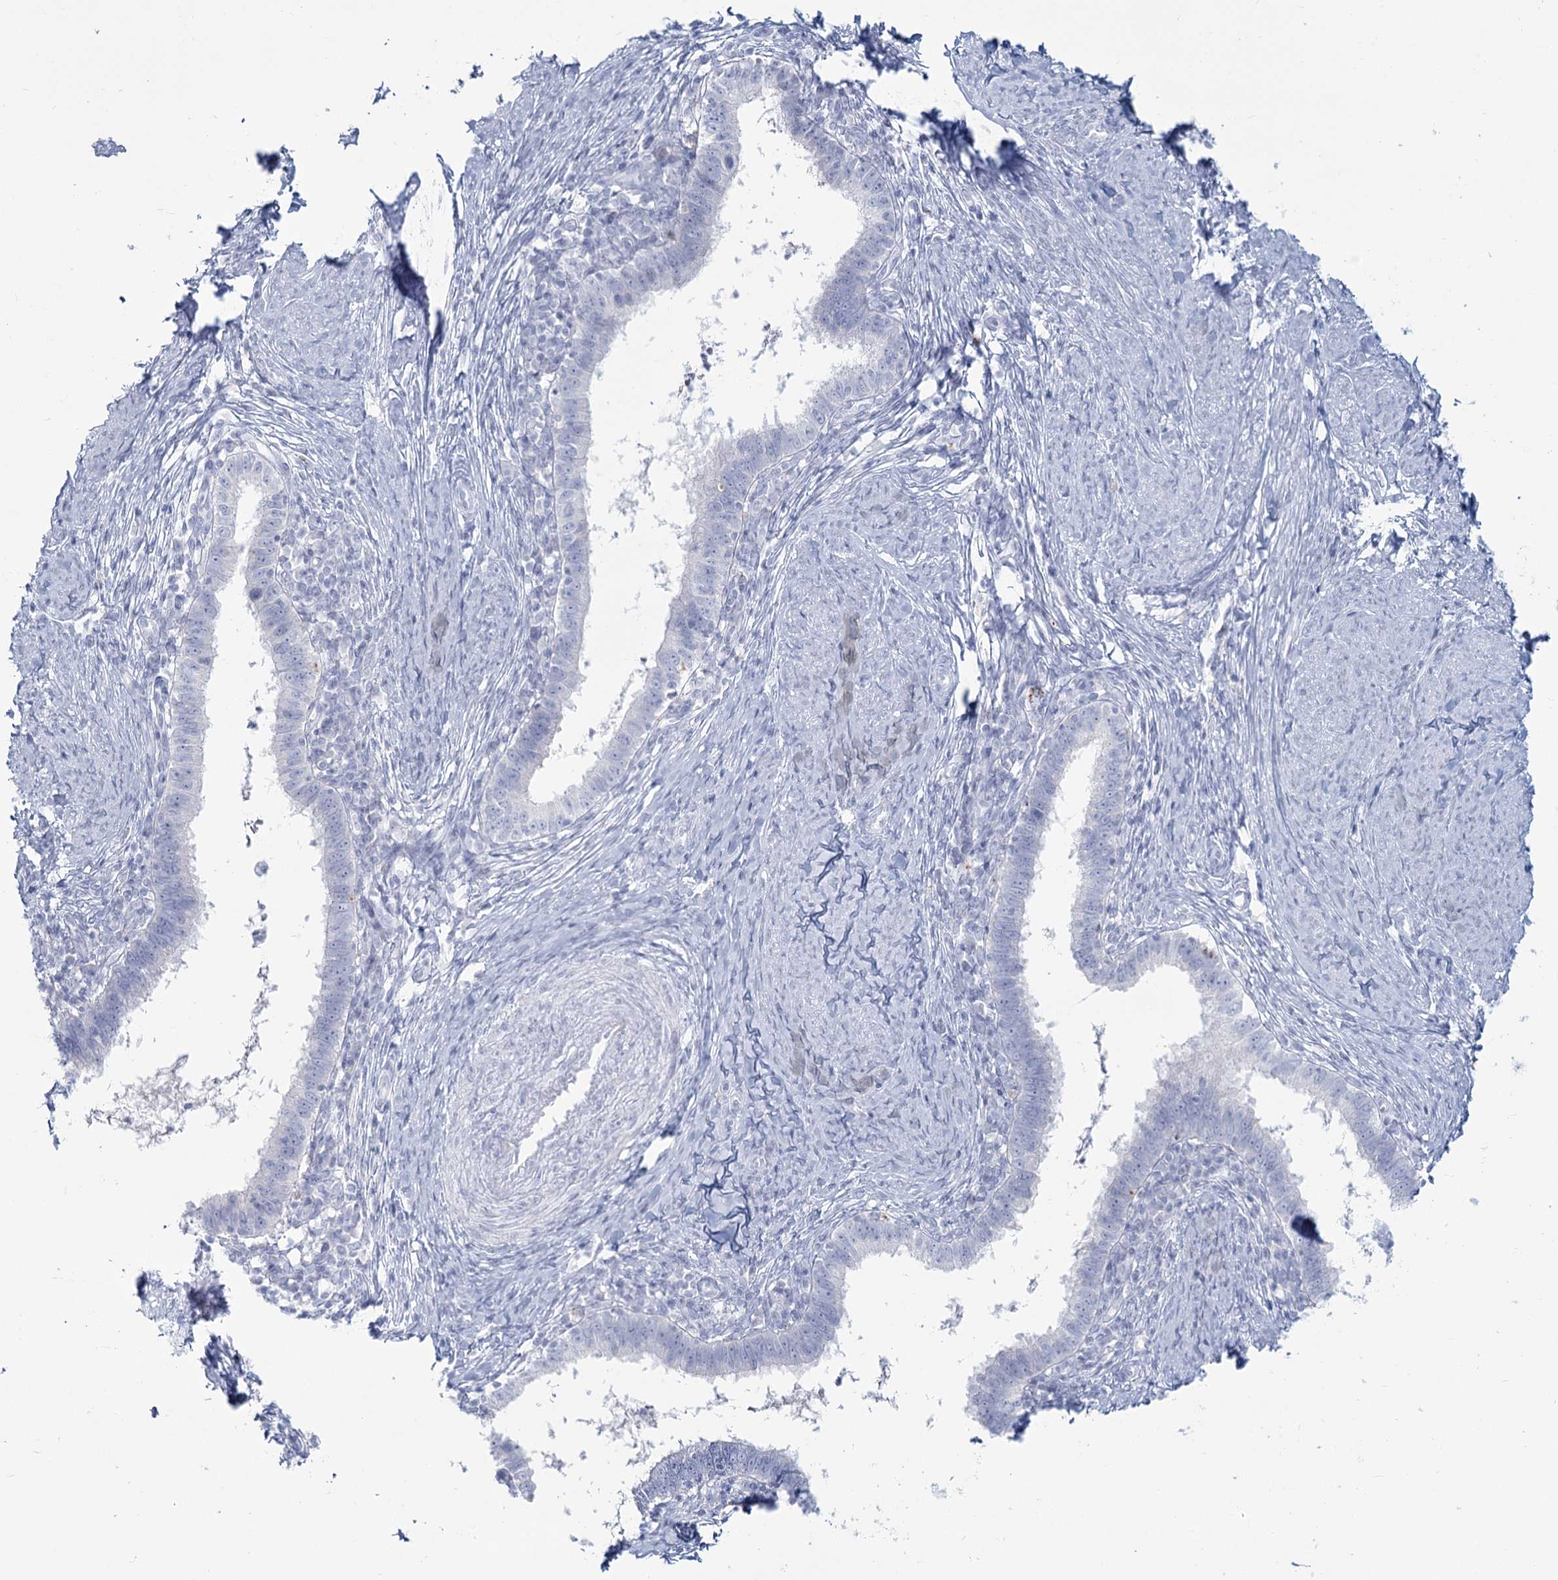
{"staining": {"intensity": "negative", "quantity": "none", "location": "none"}, "tissue": "cervical cancer", "cell_type": "Tumor cells", "image_type": "cancer", "snomed": [{"axis": "morphology", "description": "Adenocarcinoma, NOS"}, {"axis": "topography", "description": "Cervix"}], "caption": "Protein analysis of cervical adenocarcinoma displays no significant positivity in tumor cells.", "gene": "SLC6A19", "patient": {"sex": "female", "age": 36}}